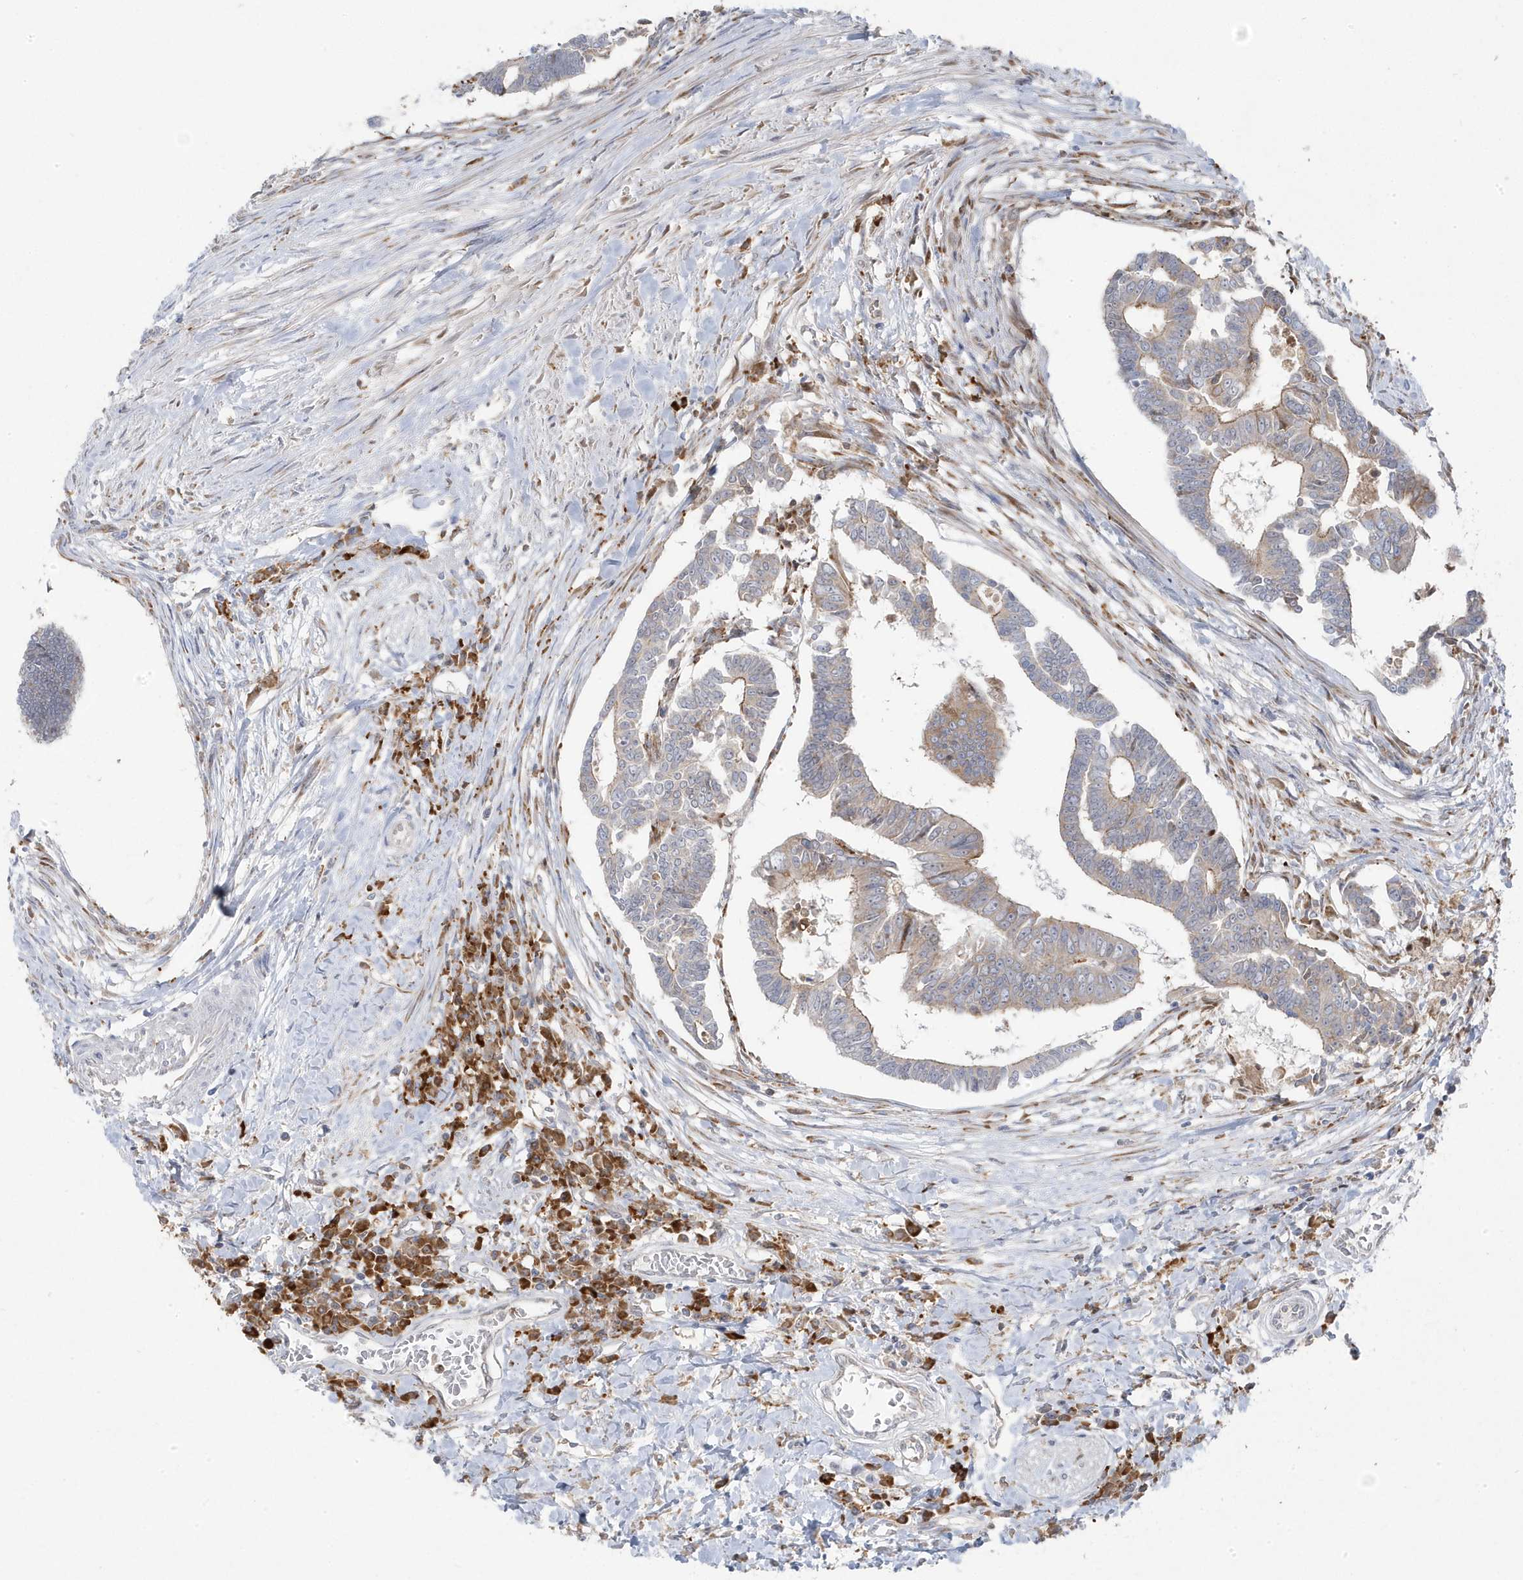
{"staining": {"intensity": "weak", "quantity": "25%-75%", "location": "cytoplasmic/membranous"}, "tissue": "colorectal cancer", "cell_type": "Tumor cells", "image_type": "cancer", "snomed": [{"axis": "morphology", "description": "Adenocarcinoma, NOS"}, {"axis": "topography", "description": "Rectum"}], "caption": "High-power microscopy captured an immunohistochemistry histopathology image of colorectal adenocarcinoma, revealing weak cytoplasmic/membranous staining in about 25%-75% of tumor cells.", "gene": "ZNF654", "patient": {"sex": "female", "age": 65}}